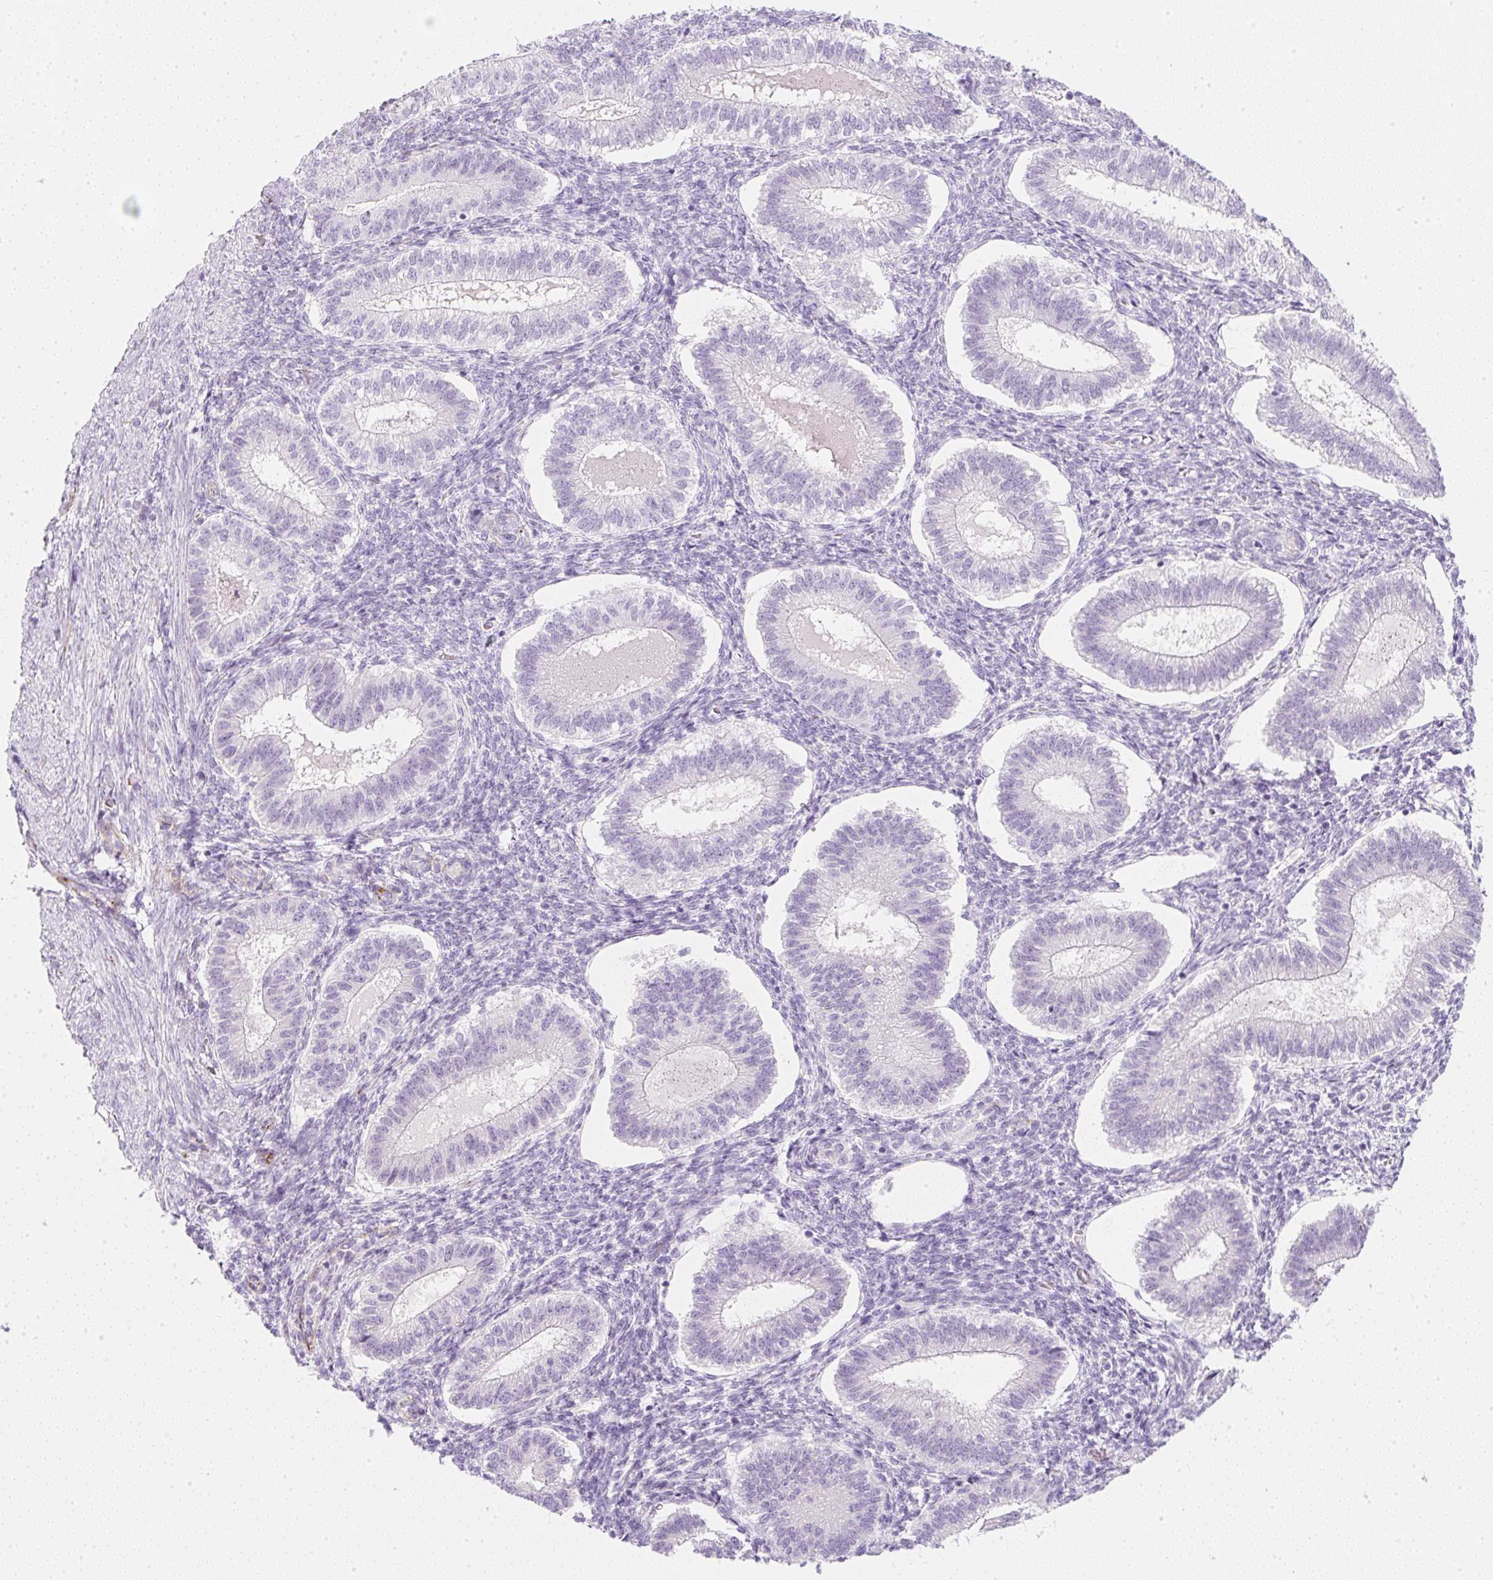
{"staining": {"intensity": "strong", "quantity": "<25%", "location": "cytoplasmic/membranous"}, "tissue": "endometrium", "cell_type": "Cells in endometrial stroma", "image_type": "normal", "snomed": [{"axis": "morphology", "description": "Normal tissue, NOS"}, {"axis": "topography", "description": "Endometrium"}], "caption": "Protein staining by immunohistochemistry reveals strong cytoplasmic/membranous staining in approximately <25% of cells in endometrial stroma in benign endometrium. The protein of interest is stained brown, and the nuclei are stained in blue (DAB (3,3'-diaminobenzidine) IHC with brightfield microscopy, high magnification).", "gene": "ZNF689", "patient": {"sex": "female", "age": 25}}